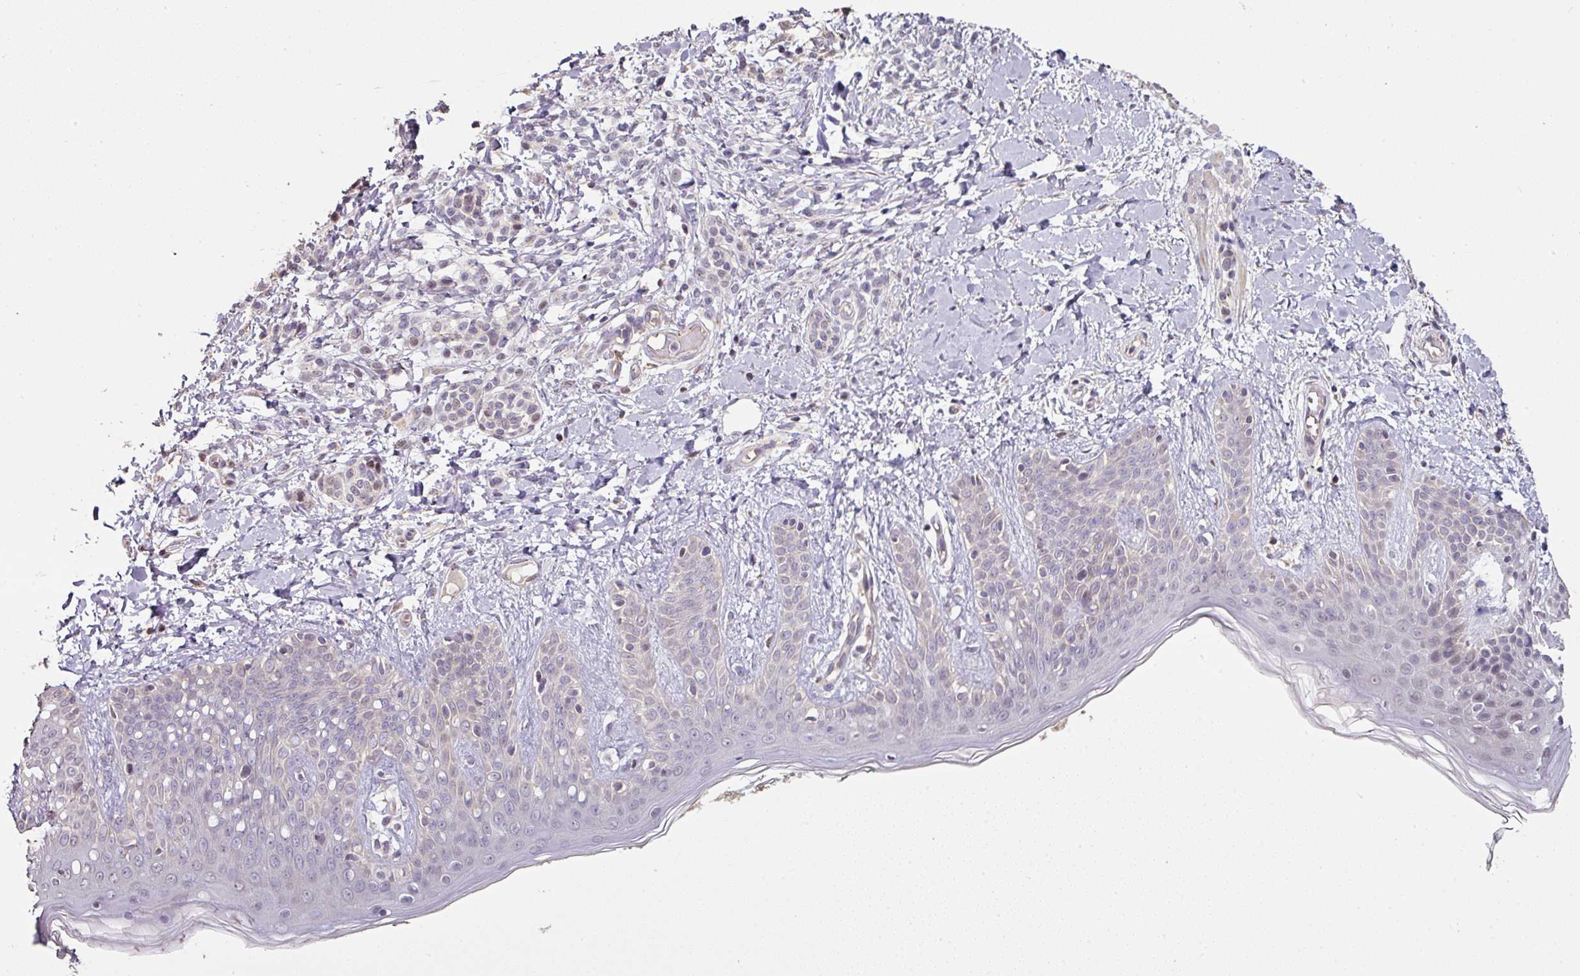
{"staining": {"intensity": "moderate", "quantity": "25%-75%", "location": "cytoplasmic/membranous"}, "tissue": "skin", "cell_type": "Fibroblasts", "image_type": "normal", "snomed": [{"axis": "morphology", "description": "Normal tissue, NOS"}, {"axis": "topography", "description": "Skin"}], "caption": "DAB immunohistochemical staining of benign skin reveals moderate cytoplasmic/membranous protein positivity in approximately 25%-75% of fibroblasts.", "gene": "CXCR5", "patient": {"sex": "male", "age": 16}}